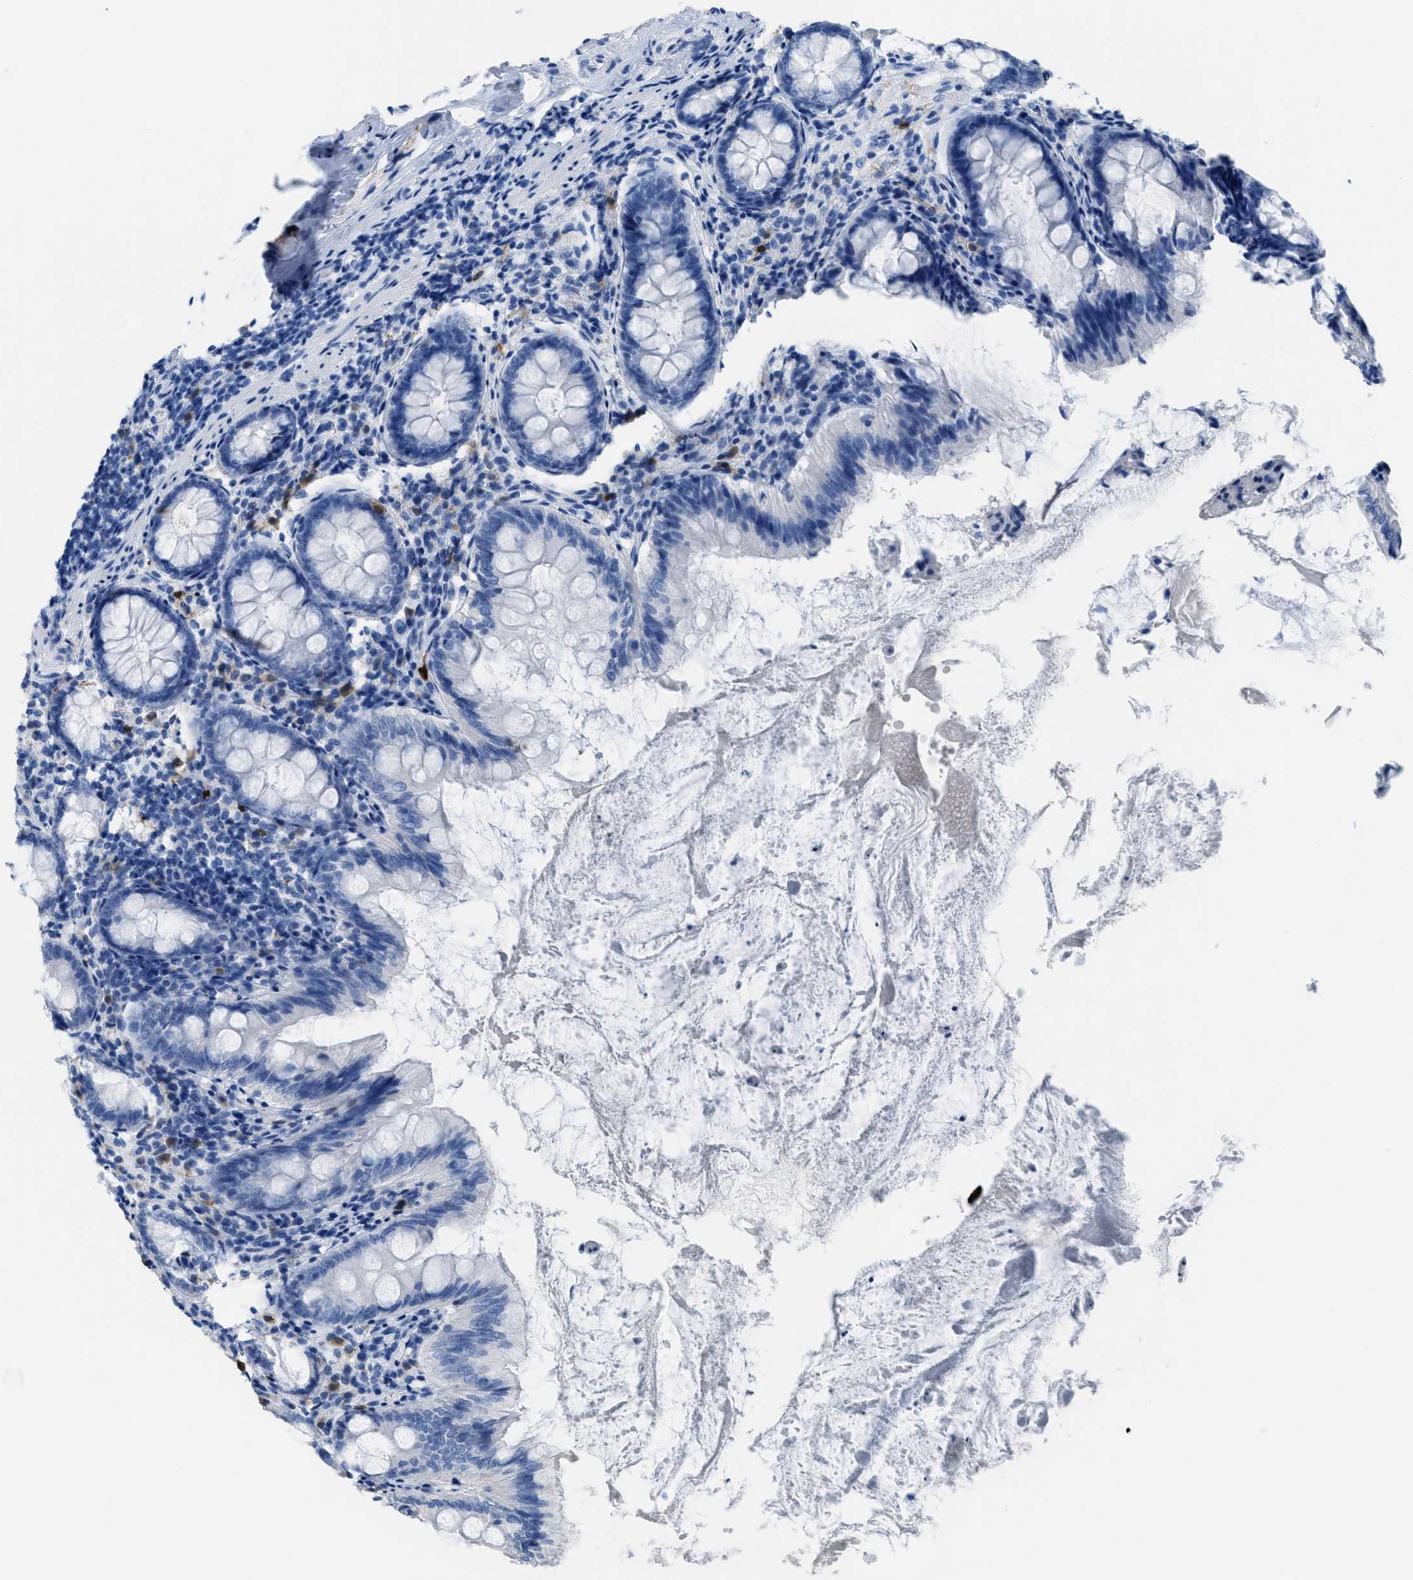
{"staining": {"intensity": "negative", "quantity": "none", "location": "none"}, "tissue": "appendix", "cell_type": "Glandular cells", "image_type": "normal", "snomed": [{"axis": "morphology", "description": "Normal tissue, NOS"}, {"axis": "topography", "description": "Appendix"}], "caption": "High power microscopy photomicrograph of an immunohistochemistry image of benign appendix, revealing no significant staining in glandular cells.", "gene": "CDKN2A", "patient": {"sex": "female", "age": 77}}